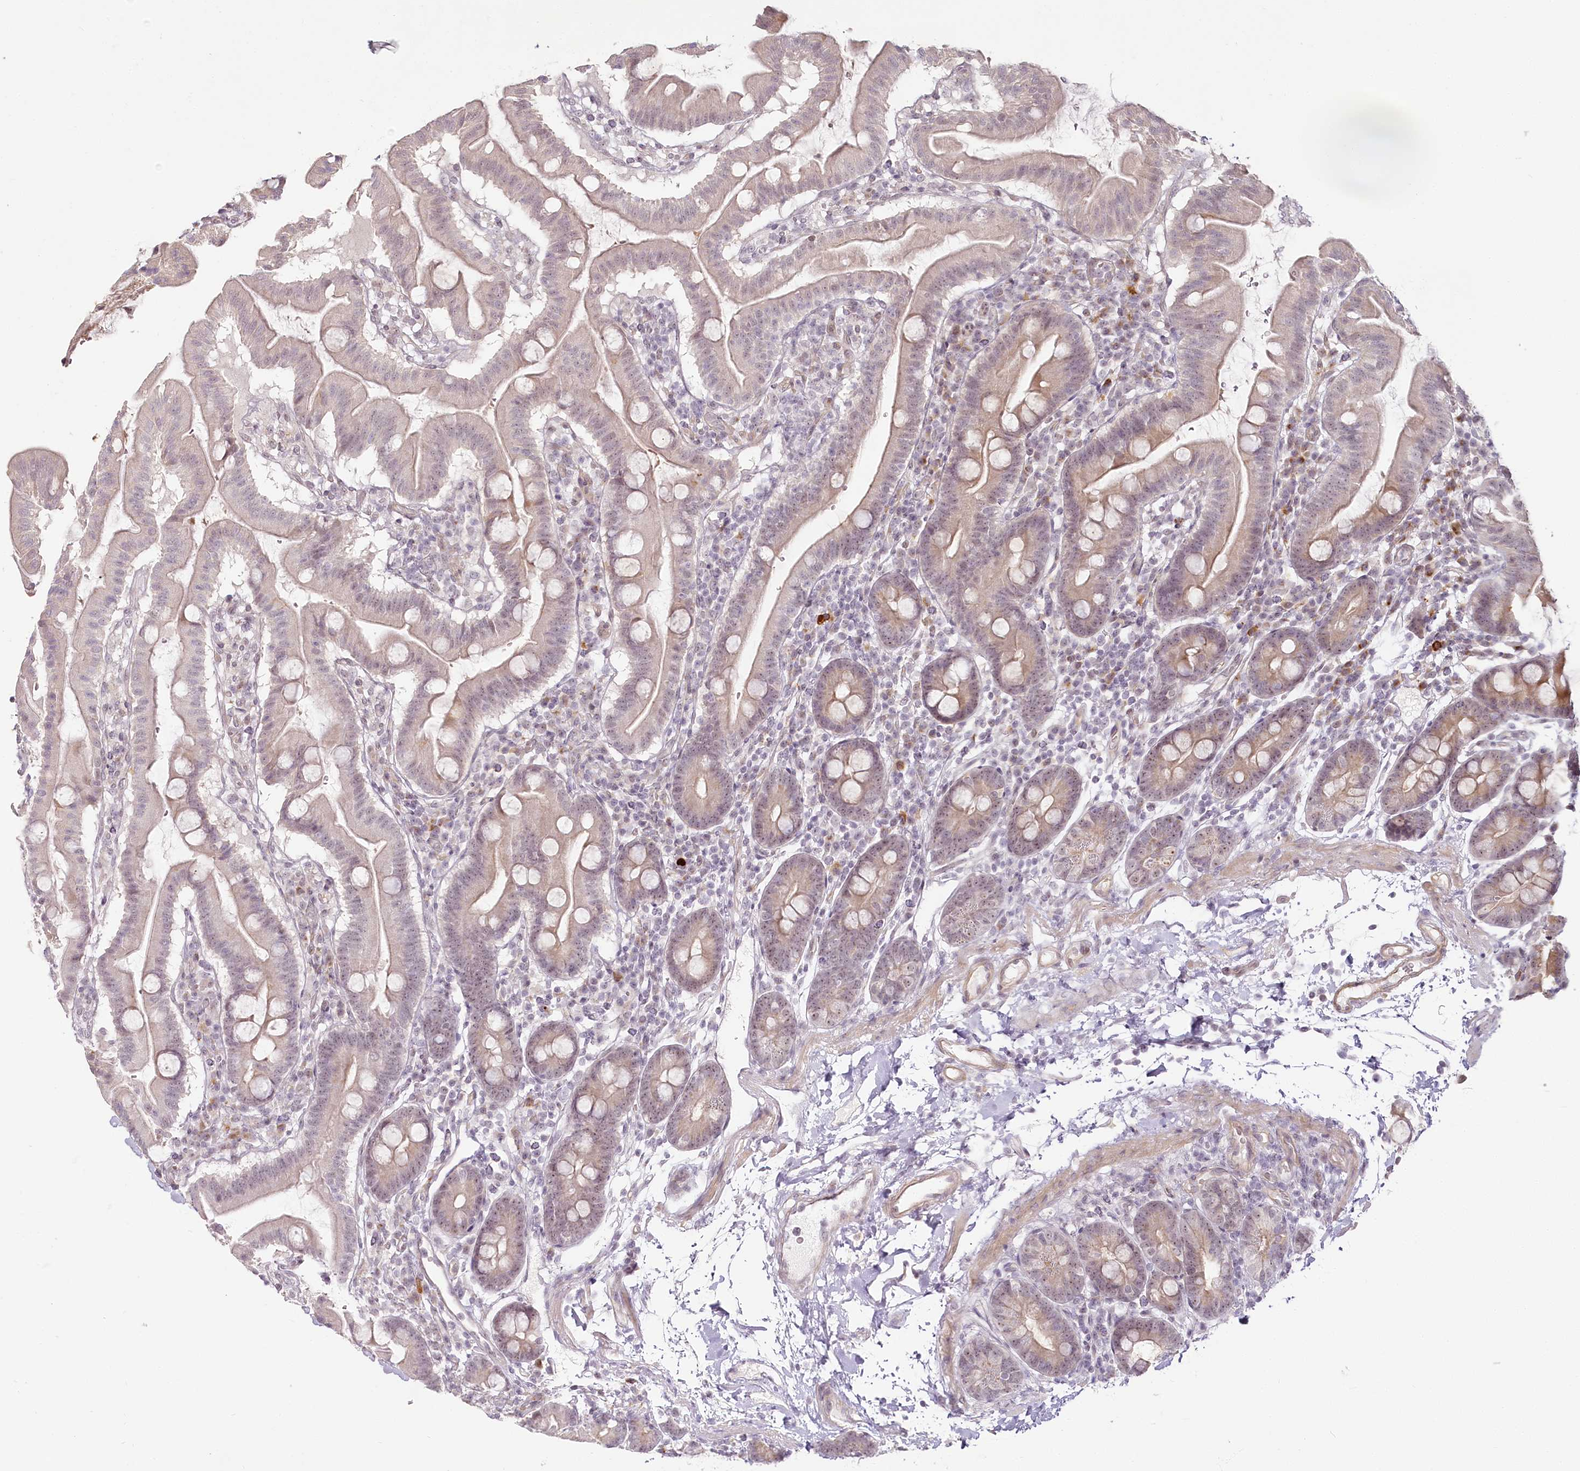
{"staining": {"intensity": "weak", "quantity": ">75%", "location": "cytoplasmic/membranous,nuclear"}, "tissue": "duodenum", "cell_type": "Glandular cells", "image_type": "normal", "snomed": [{"axis": "morphology", "description": "Normal tissue, NOS"}, {"axis": "morphology", "description": "Adenocarcinoma, NOS"}, {"axis": "topography", "description": "Pancreas"}, {"axis": "topography", "description": "Duodenum"}], "caption": "Protein expression analysis of benign human duodenum reveals weak cytoplasmic/membranous,nuclear positivity in approximately >75% of glandular cells.", "gene": "EXOSC7", "patient": {"sex": "male", "age": 50}}